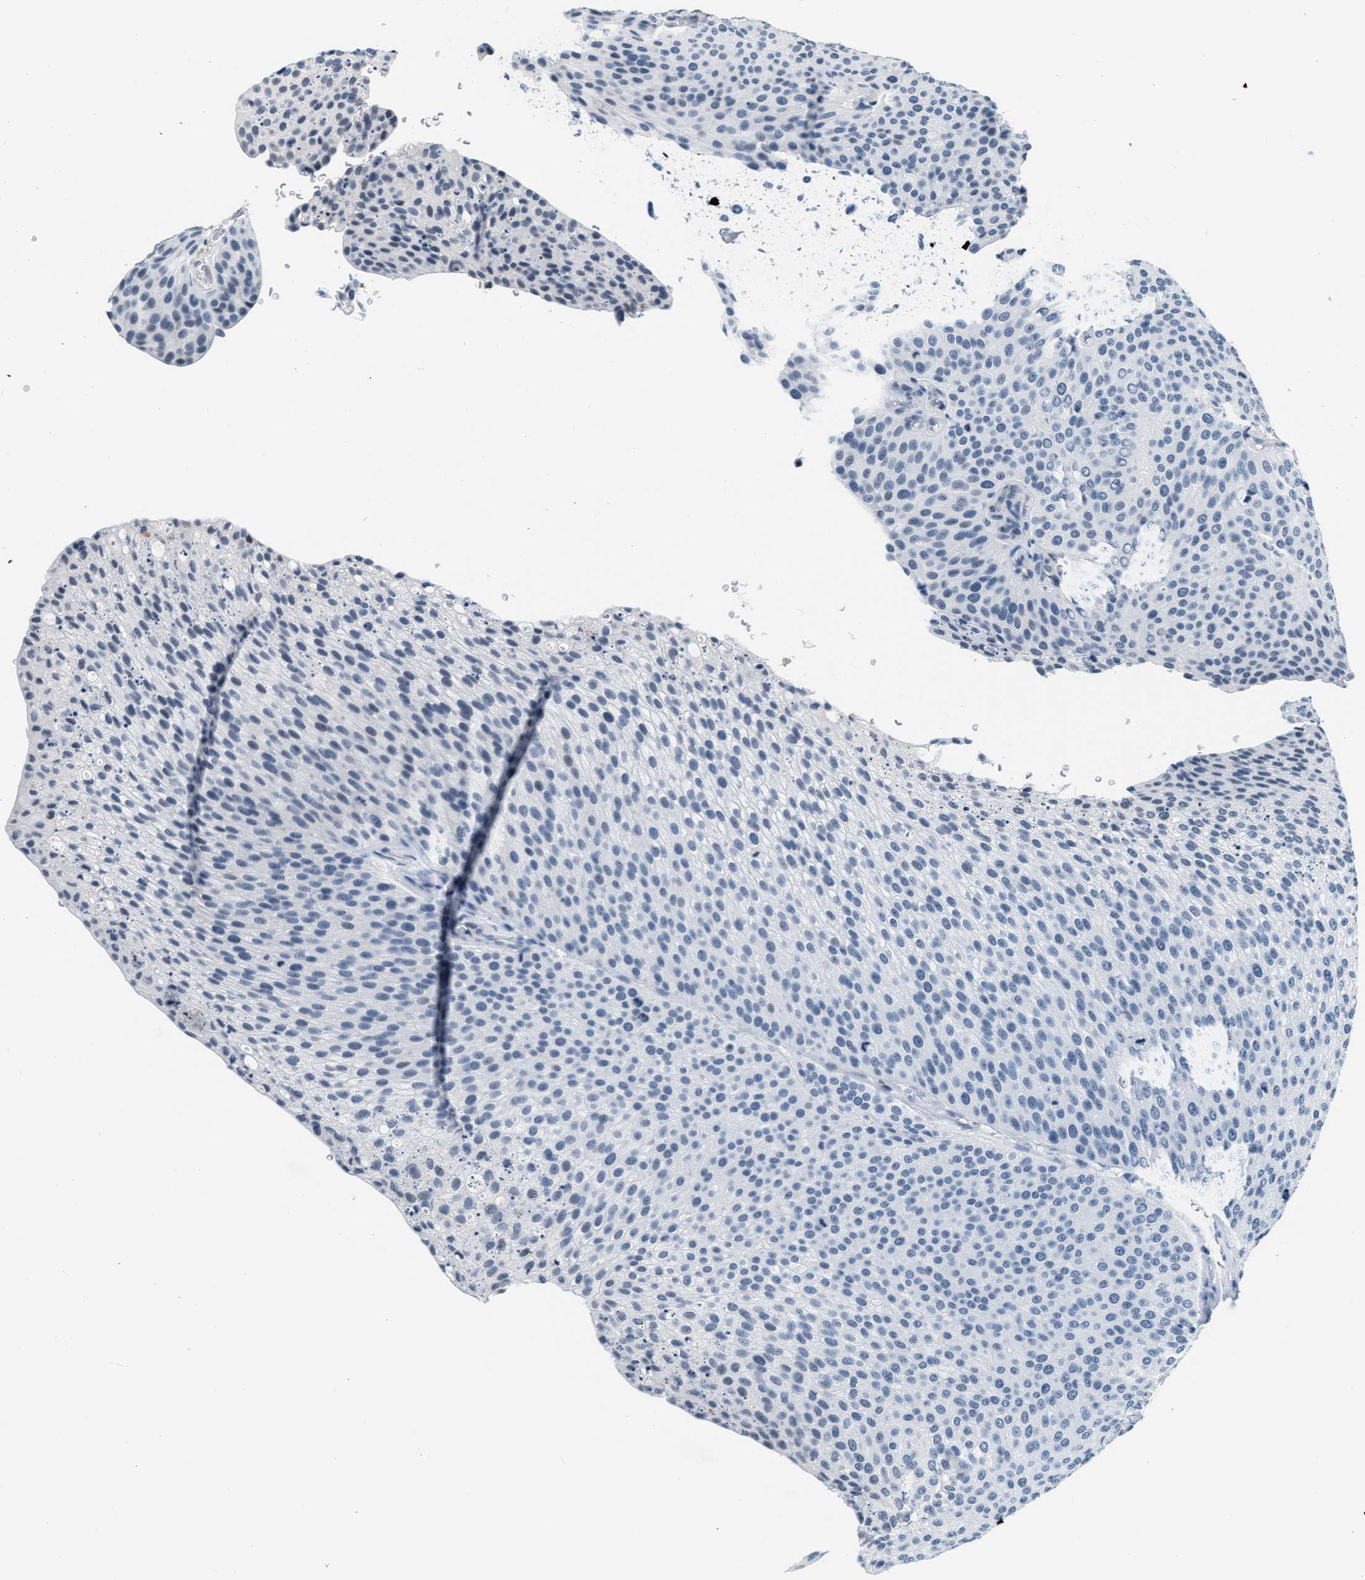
{"staining": {"intensity": "negative", "quantity": "none", "location": "none"}, "tissue": "urothelial cancer", "cell_type": "Tumor cells", "image_type": "cancer", "snomed": [{"axis": "morphology", "description": "Urothelial carcinoma, Low grade"}, {"axis": "topography", "description": "Smooth muscle"}, {"axis": "topography", "description": "Urinary bladder"}], "caption": "IHC of human urothelial carcinoma (low-grade) demonstrates no staining in tumor cells. Brightfield microscopy of IHC stained with DAB (brown) and hematoxylin (blue), captured at high magnification.", "gene": "CA4", "patient": {"sex": "male", "age": 60}}